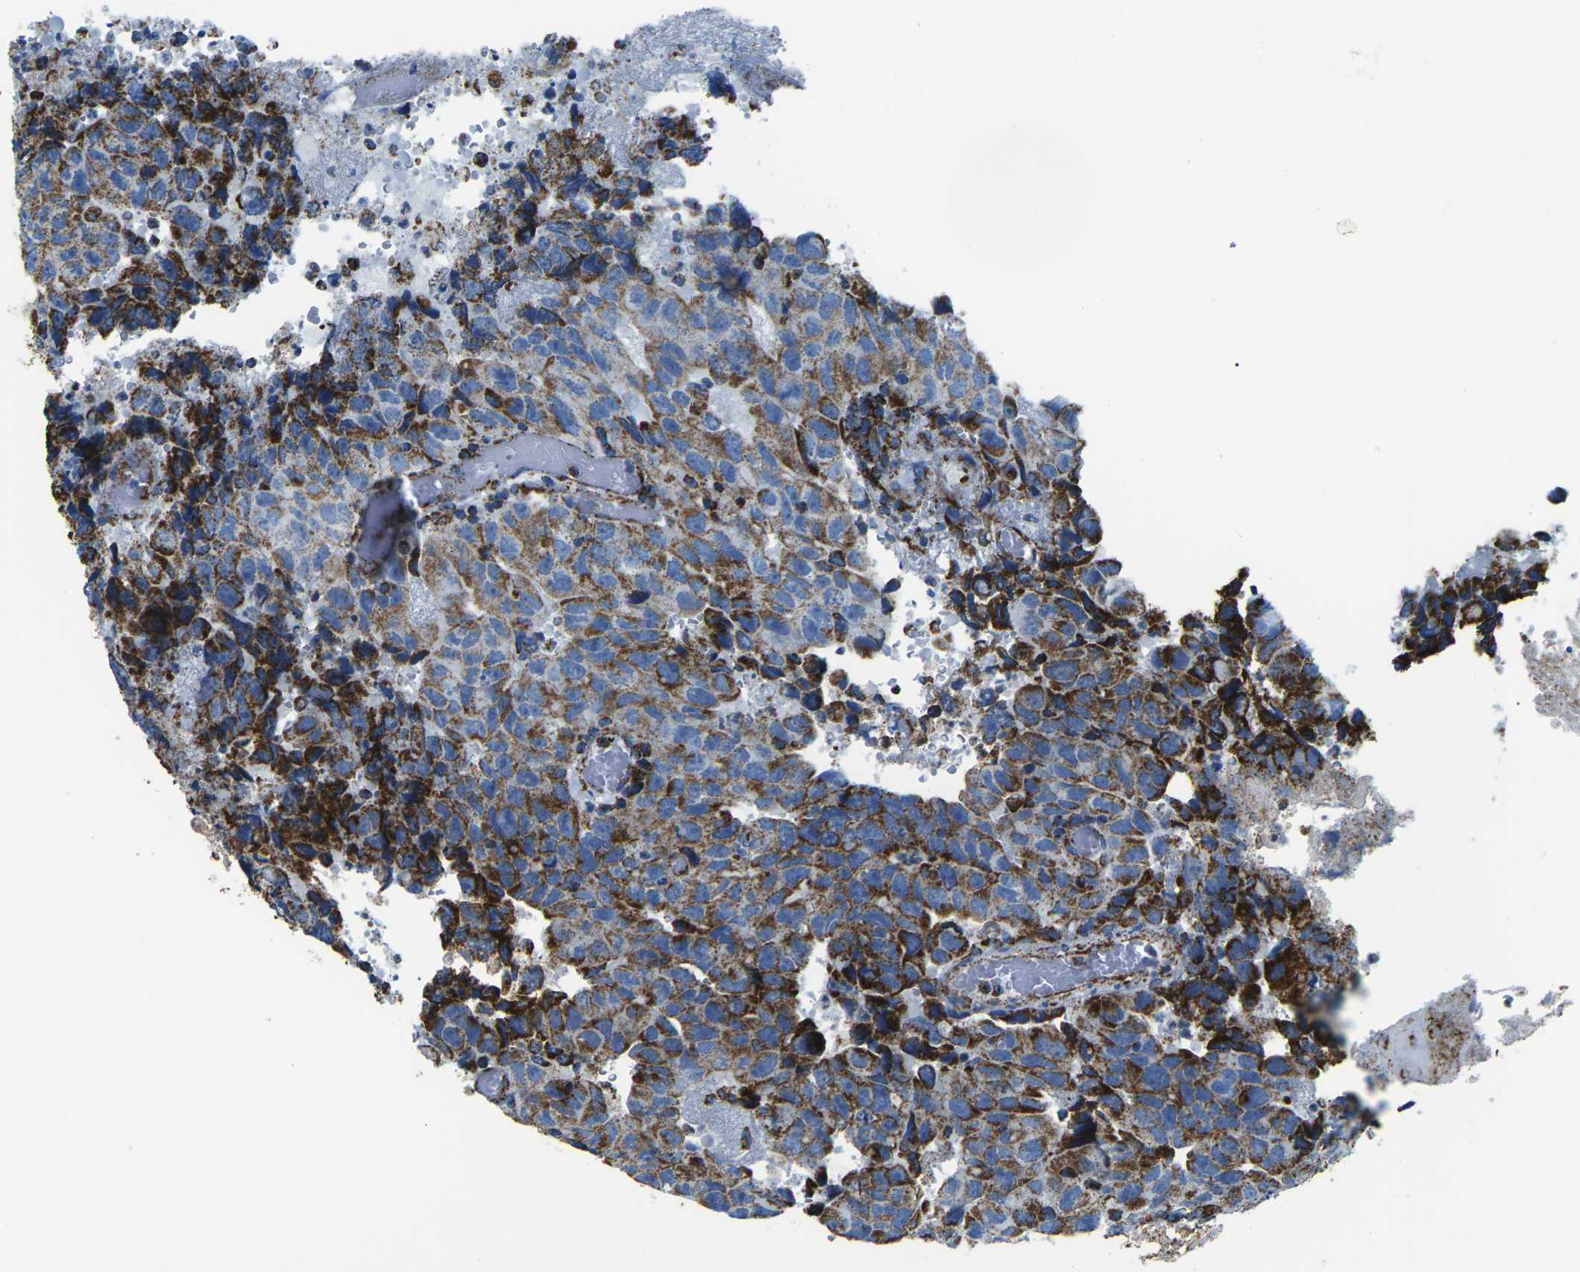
{"staining": {"intensity": "strong", "quantity": "25%-75%", "location": "cytoplasmic/membranous"}, "tissue": "testis cancer", "cell_type": "Tumor cells", "image_type": "cancer", "snomed": [{"axis": "morphology", "description": "Necrosis, NOS"}, {"axis": "morphology", "description": "Carcinoma, Embryonal, NOS"}, {"axis": "topography", "description": "Testis"}], "caption": "High-power microscopy captured an IHC image of testis embryonal carcinoma, revealing strong cytoplasmic/membranous positivity in approximately 25%-75% of tumor cells.", "gene": "MT-CO2", "patient": {"sex": "male", "age": 19}}